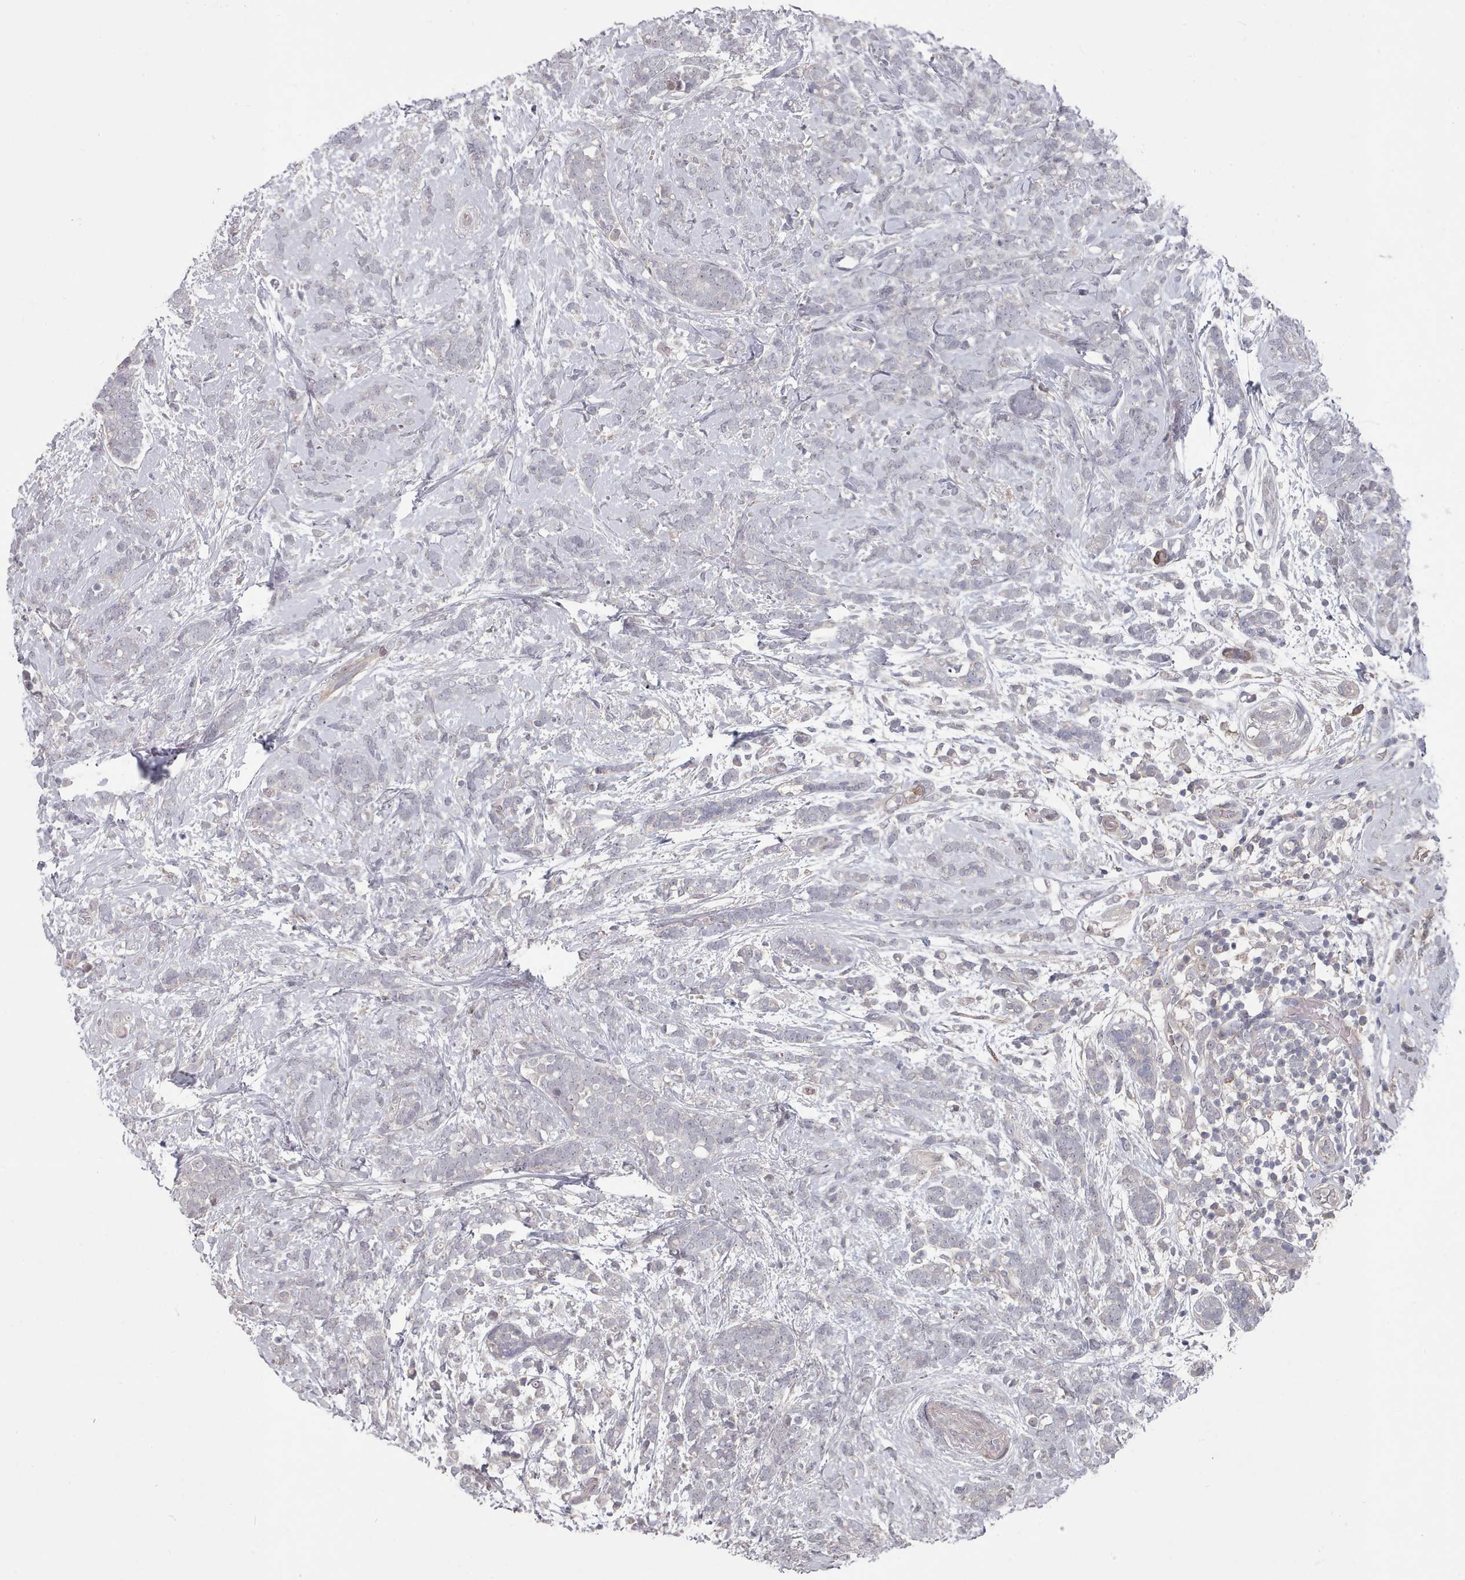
{"staining": {"intensity": "negative", "quantity": "none", "location": "none"}, "tissue": "breast cancer", "cell_type": "Tumor cells", "image_type": "cancer", "snomed": [{"axis": "morphology", "description": "Lobular carcinoma"}, {"axis": "topography", "description": "Breast"}], "caption": "This is an immunohistochemistry (IHC) histopathology image of breast lobular carcinoma. There is no positivity in tumor cells.", "gene": "COL8A2", "patient": {"sex": "female", "age": 58}}